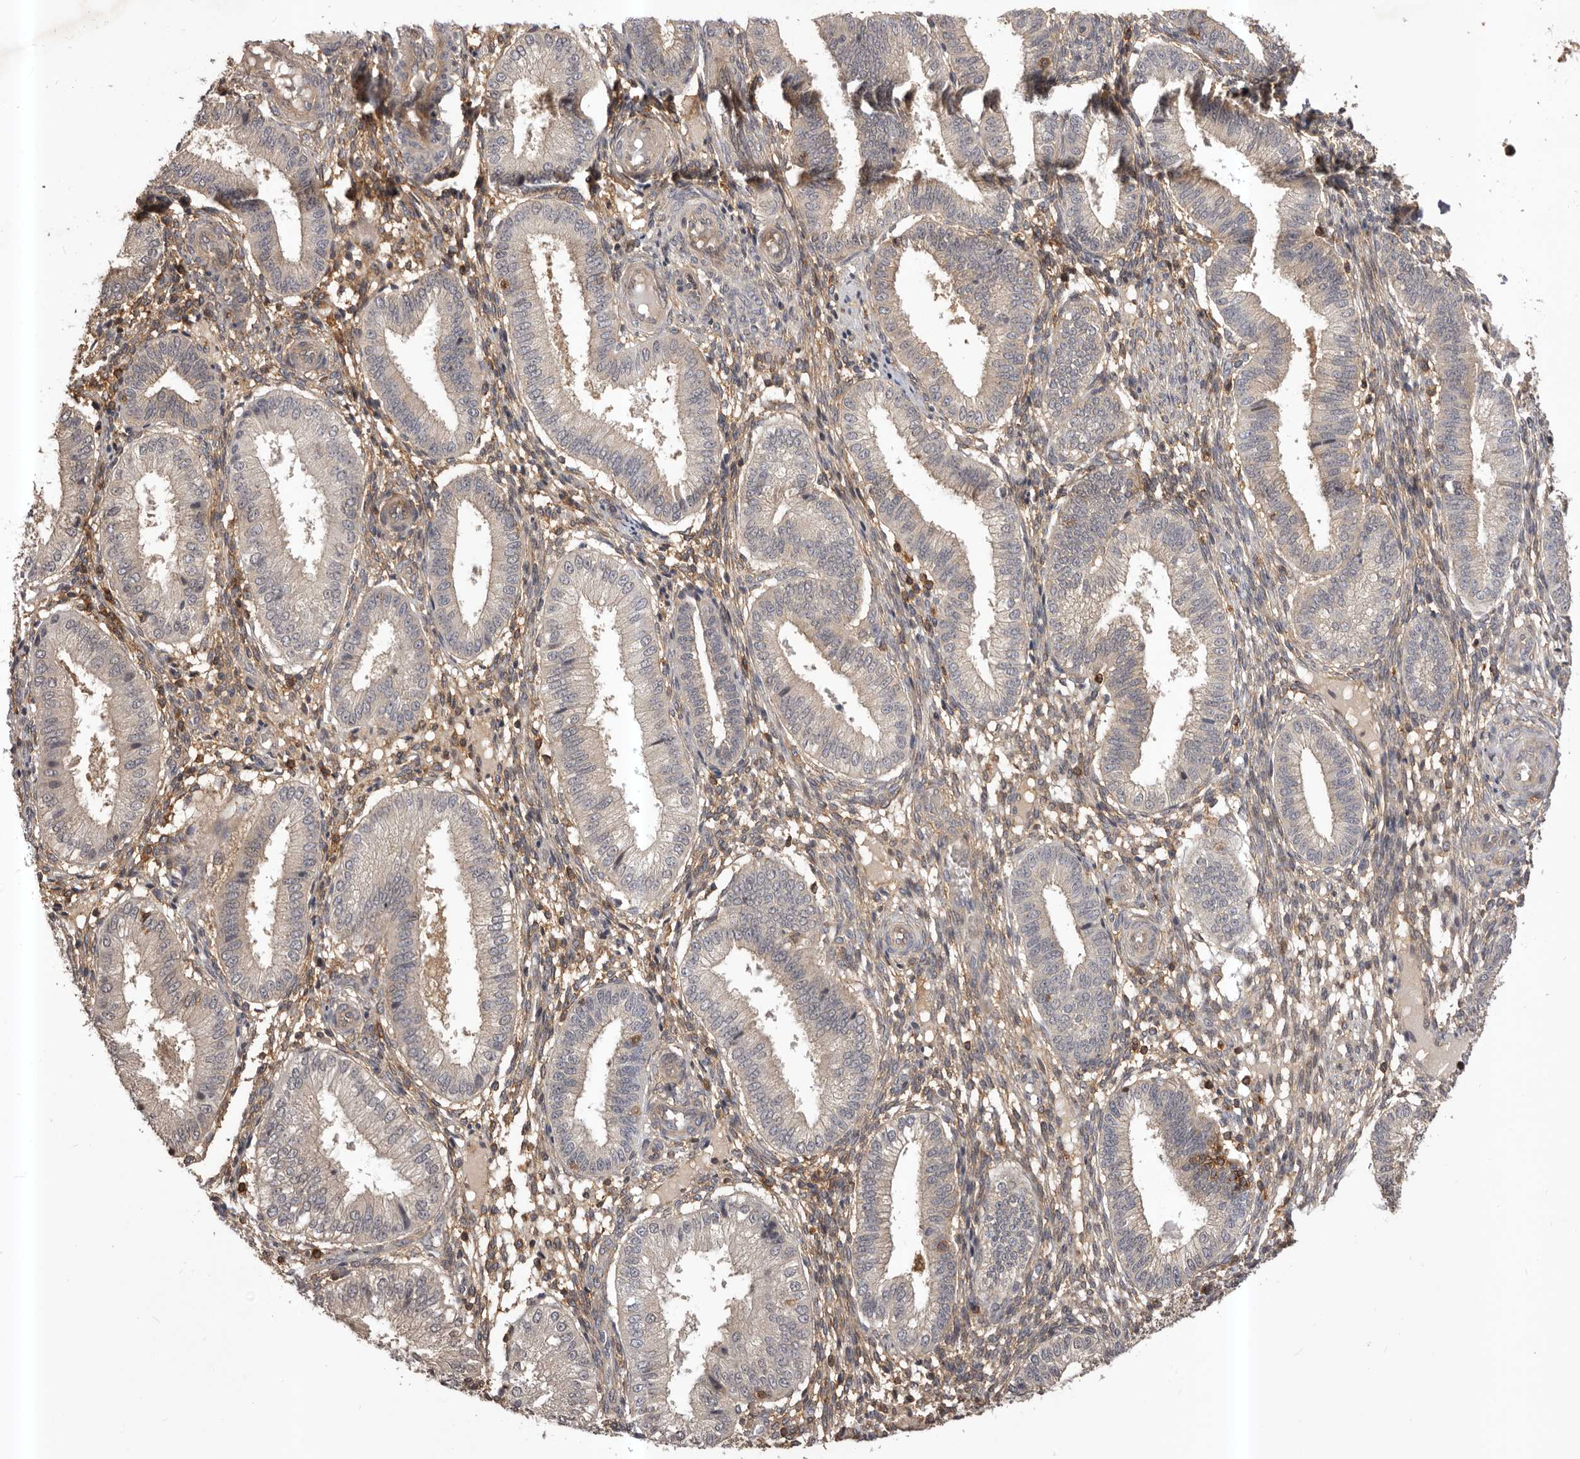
{"staining": {"intensity": "moderate", "quantity": "25%-75%", "location": "cytoplasmic/membranous"}, "tissue": "endometrium", "cell_type": "Cells in endometrial stroma", "image_type": "normal", "snomed": [{"axis": "morphology", "description": "Normal tissue, NOS"}, {"axis": "topography", "description": "Endometrium"}], "caption": "Cells in endometrial stroma display medium levels of moderate cytoplasmic/membranous expression in about 25%-75% of cells in benign endometrium.", "gene": "GLIPR2", "patient": {"sex": "female", "age": 39}}